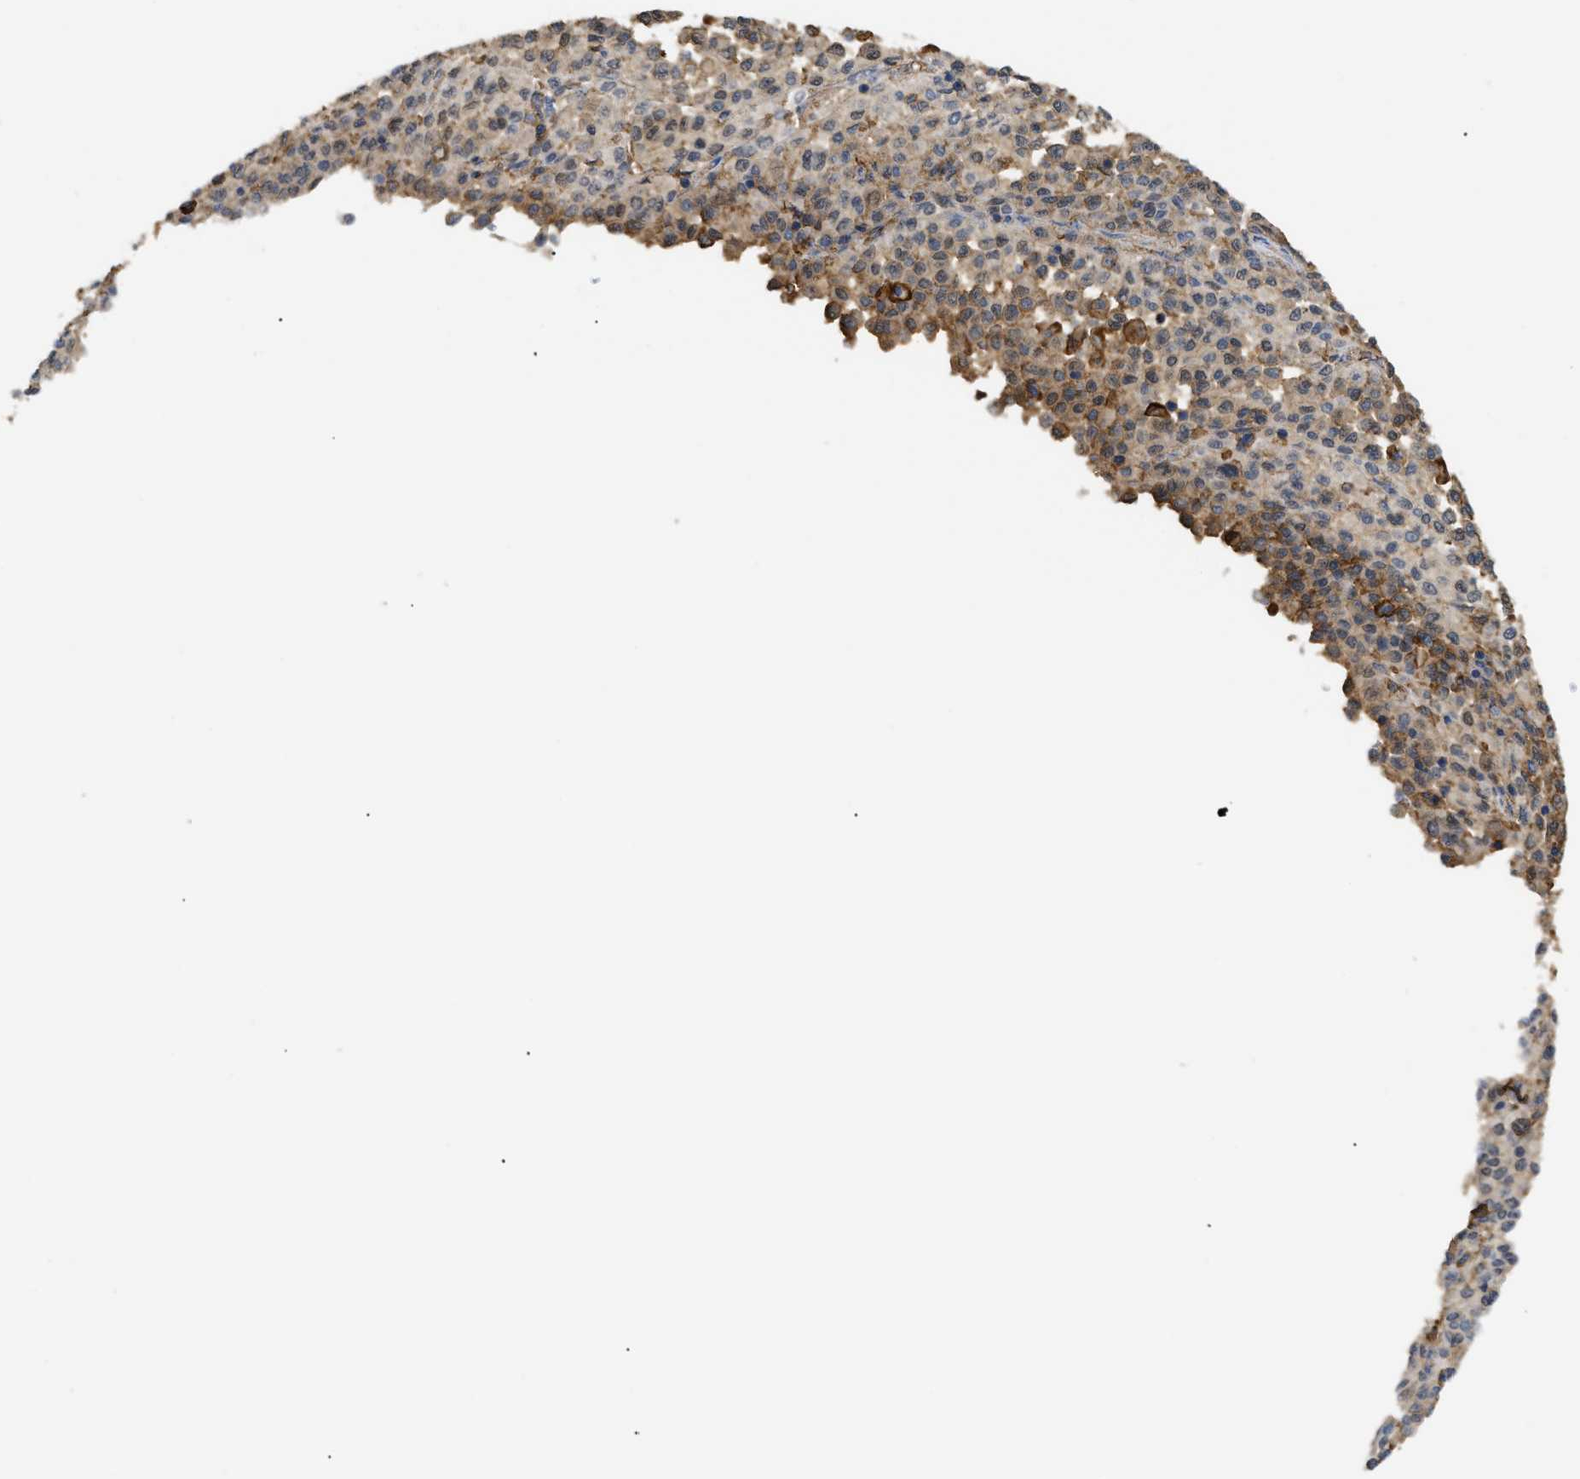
{"staining": {"intensity": "moderate", "quantity": "<25%", "location": "cytoplasmic/membranous"}, "tissue": "melanoma", "cell_type": "Tumor cells", "image_type": "cancer", "snomed": [{"axis": "morphology", "description": "Malignant melanoma, Metastatic site"}, {"axis": "topography", "description": "Pancreas"}], "caption": "Human melanoma stained for a protein (brown) reveals moderate cytoplasmic/membranous positive positivity in about <25% of tumor cells.", "gene": "ANXA4", "patient": {"sex": "female", "age": 30}}